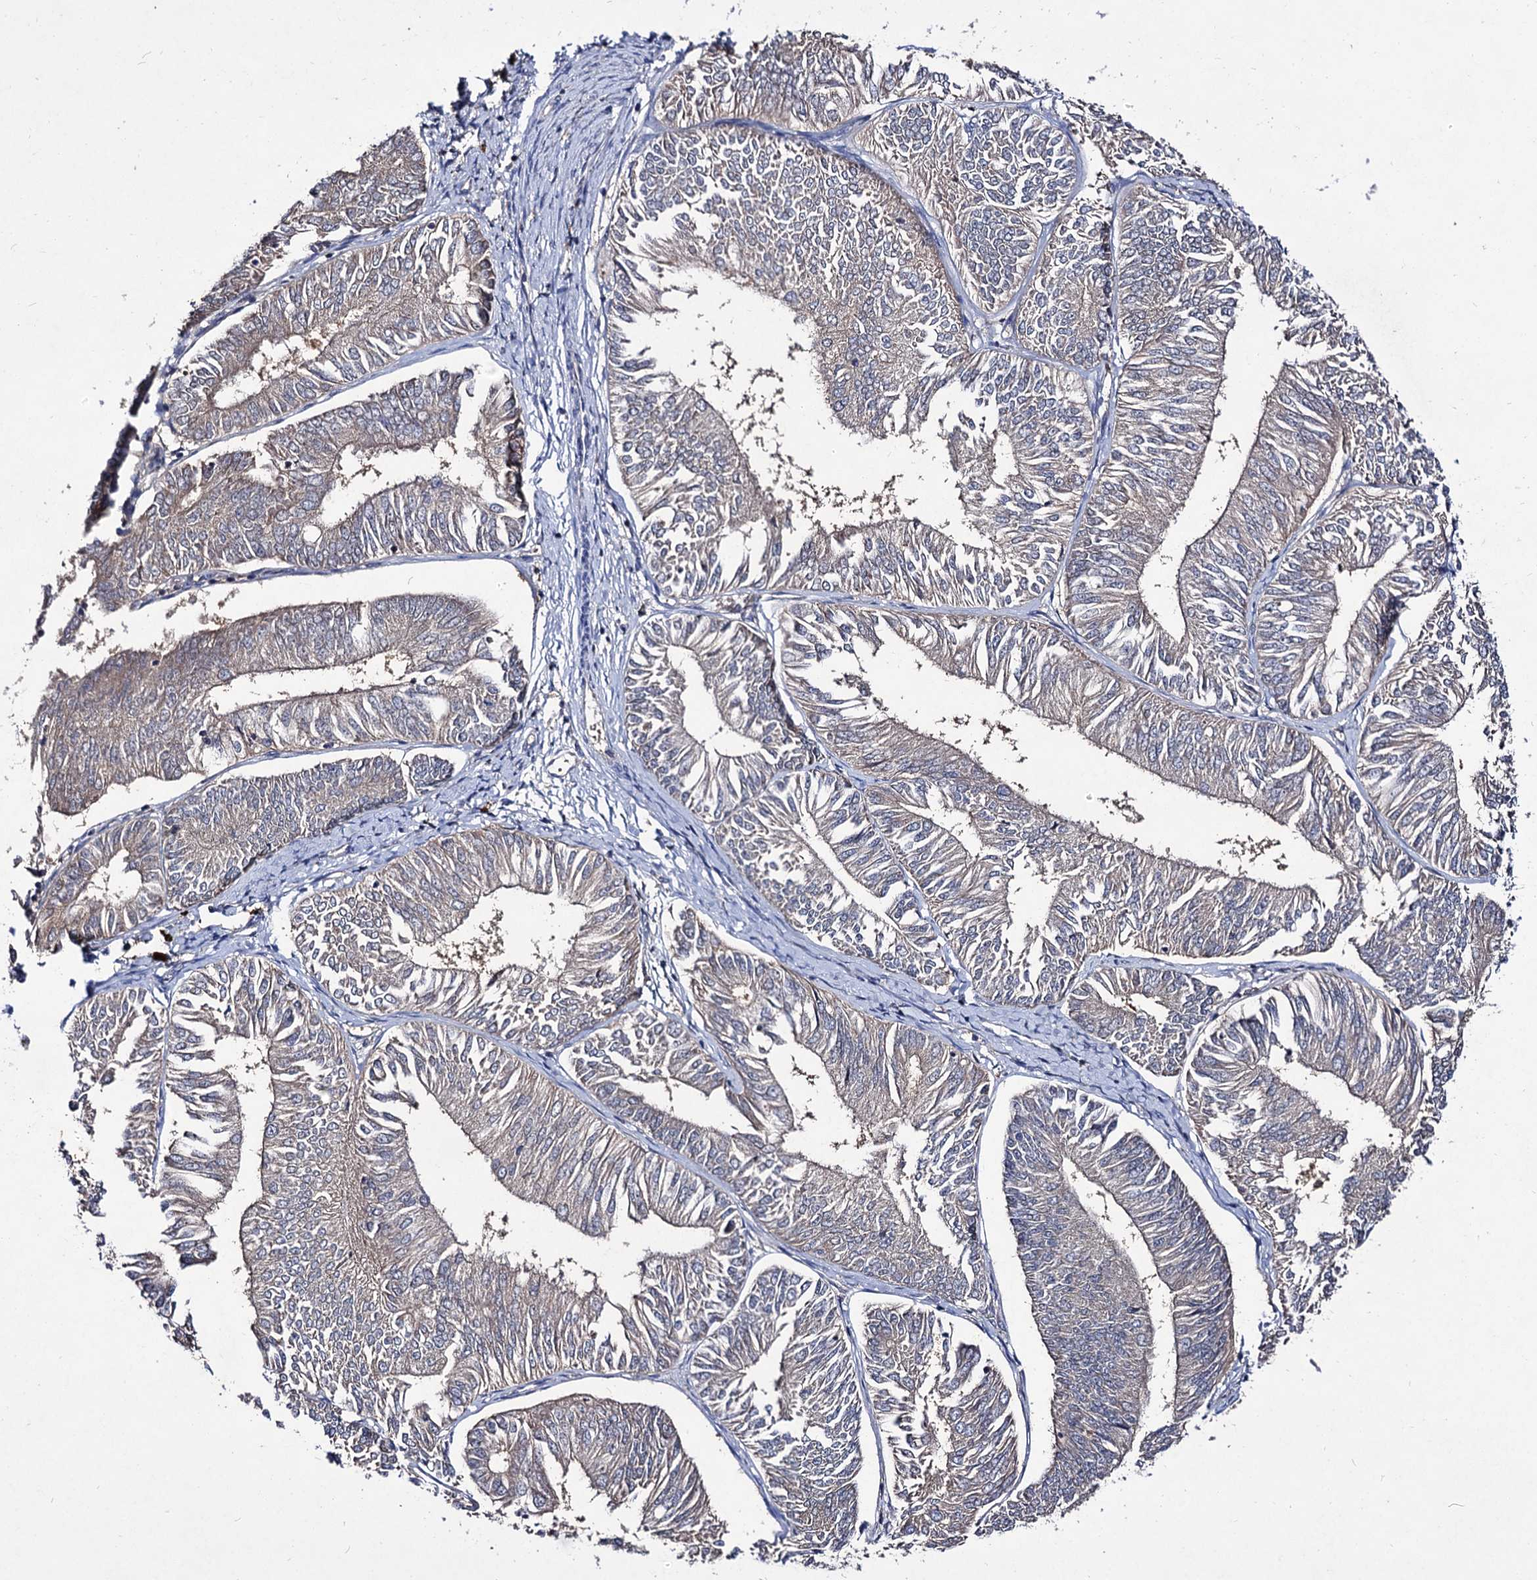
{"staining": {"intensity": "negative", "quantity": "none", "location": "none"}, "tissue": "endometrial cancer", "cell_type": "Tumor cells", "image_type": "cancer", "snomed": [{"axis": "morphology", "description": "Adenocarcinoma, NOS"}, {"axis": "topography", "description": "Endometrium"}], "caption": "DAB (3,3'-diaminobenzidine) immunohistochemical staining of human endometrial cancer reveals no significant staining in tumor cells.", "gene": "ACTR6", "patient": {"sex": "female", "age": 58}}